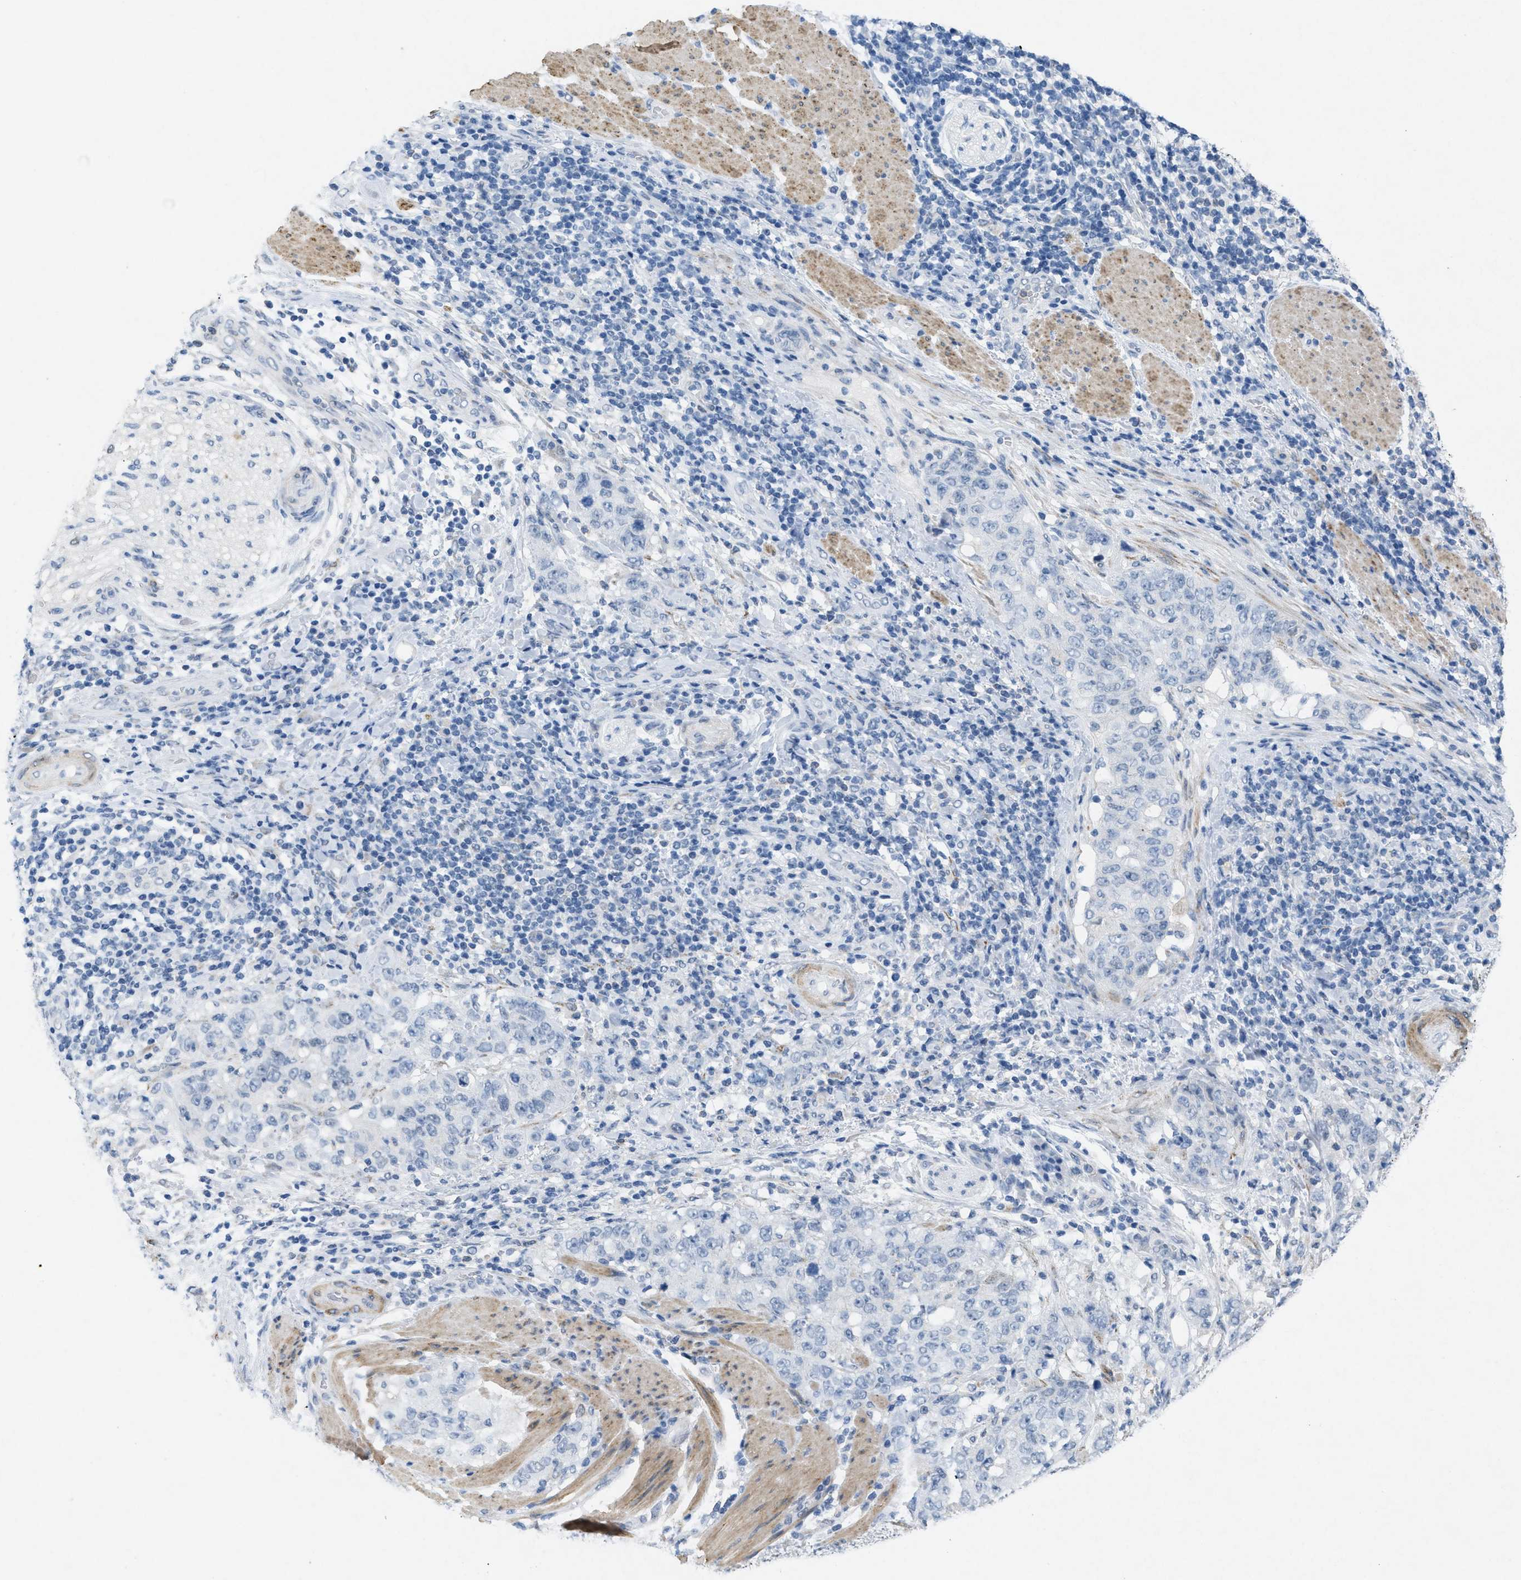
{"staining": {"intensity": "negative", "quantity": "none", "location": "none"}, "tissue": "stomach cancer", "cell_type": "Tumor cells", "image_type": "cancer", "snomed": [{"axis": "morphology", "description": "Adenocarcinoma, NOS"}, {"axis": "topography", "description": "Stomach"}], "caption": "Immunohistochemistry micrograph of stomach cancer stained for a protein (brown), which shows no expression in tumor cells.", "gene": "TASOR", "patient": {"sex": "male", "age": 48}}